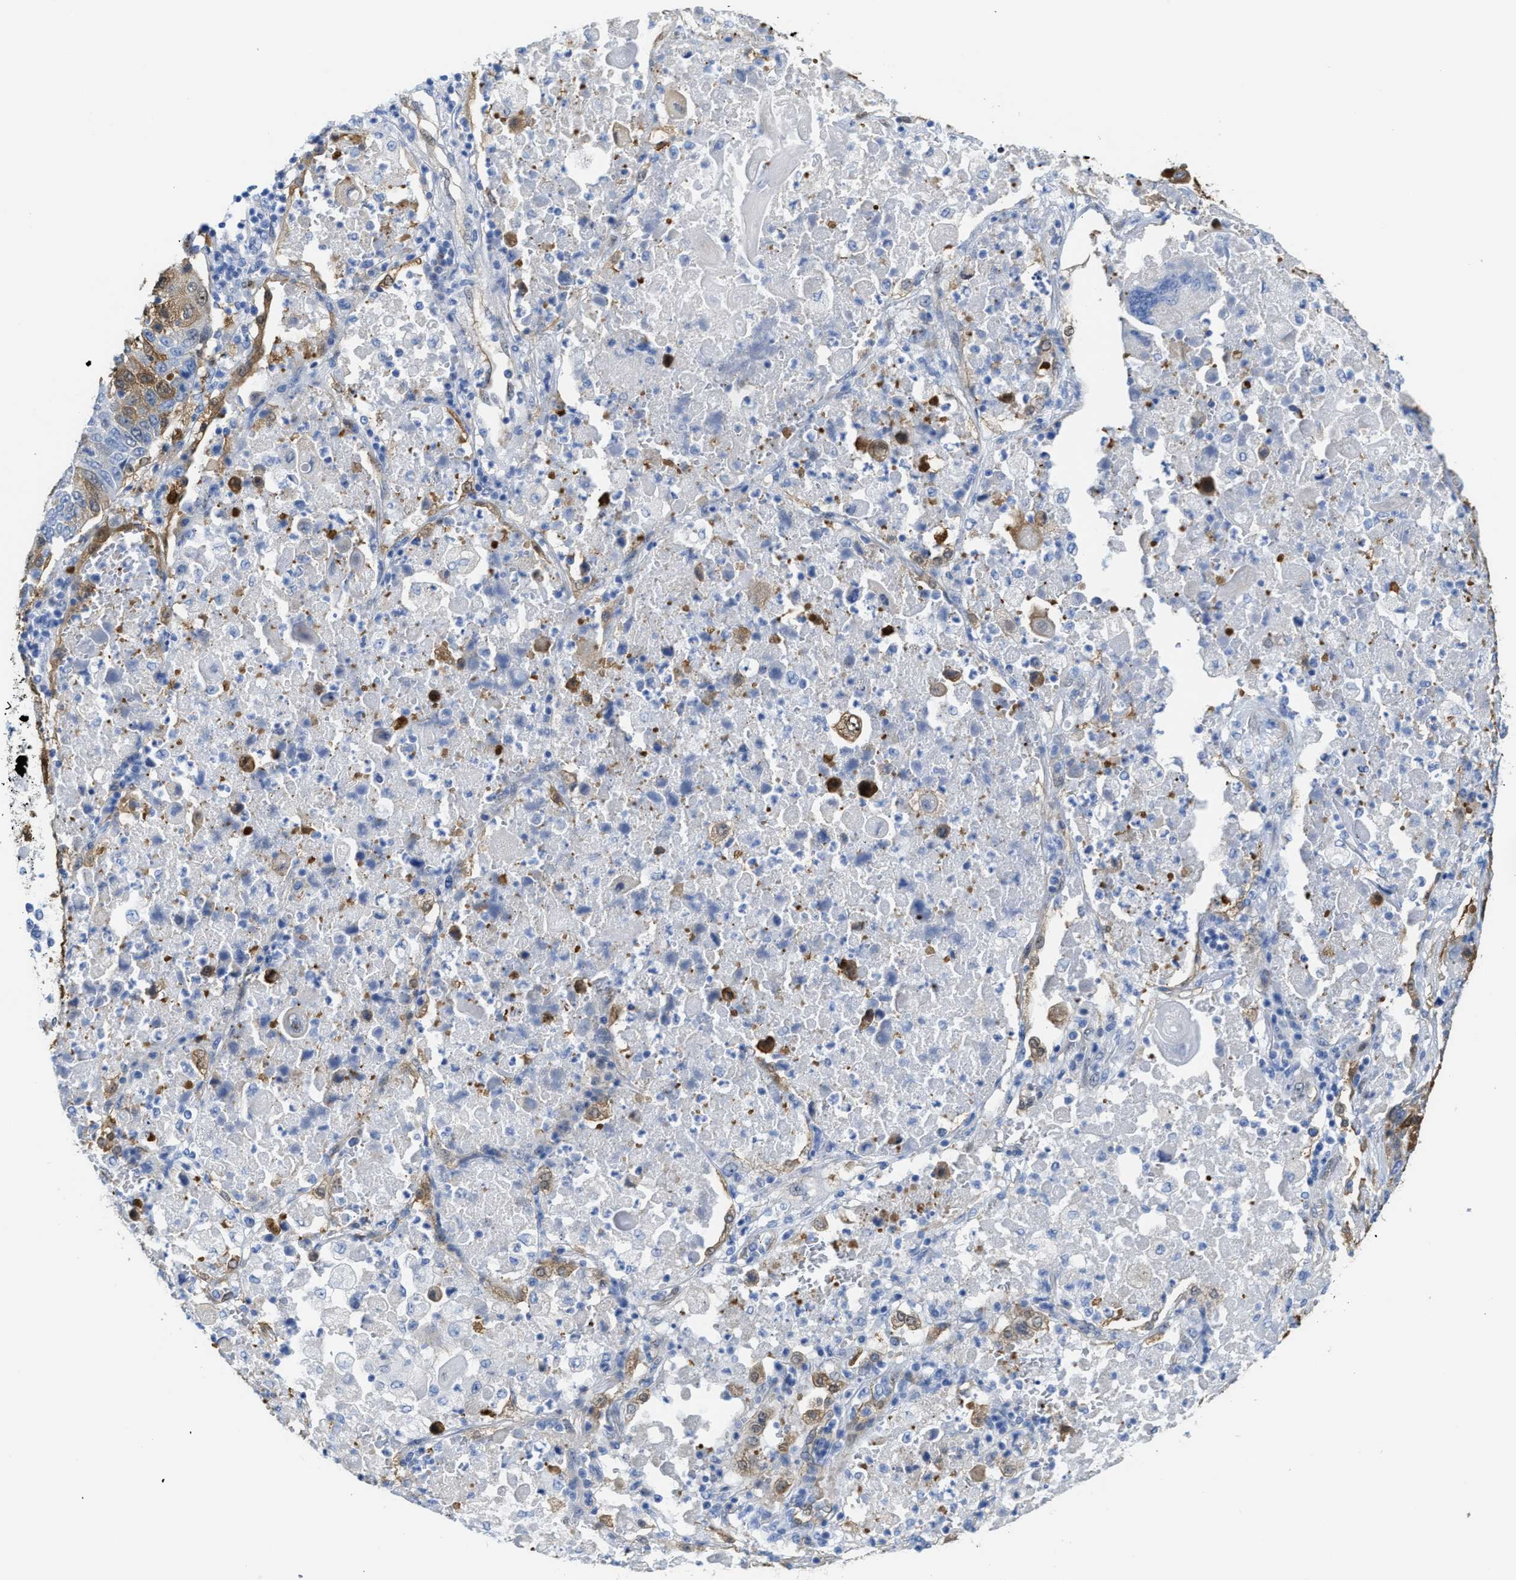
{"staining": {"intensity": "moderate", "quantity": "25%-75%", "location": "cytoplasmic/membranous,nuclear"}, "tissue": "lung cancer", "cell_type": "Tumor cells", "image_type": "cancer", "snomed": [{"axis": "morphology", "description": "Squamous cell carcinoma, NOS"}, {"axis": "topography", "description": "Lung"}], "caption": "An image of lung squamous cell carcinoma stained for a protein demonstrates moderate cytoplasmic/membranous and nuclear brown staining in tumor cells. (DAB (3,3'-diaminobenzidine) = brown stain, brightfield microscopy at high magnification).", "gene": "ASS1", "patient": {"sex": "male", "age": 61}}